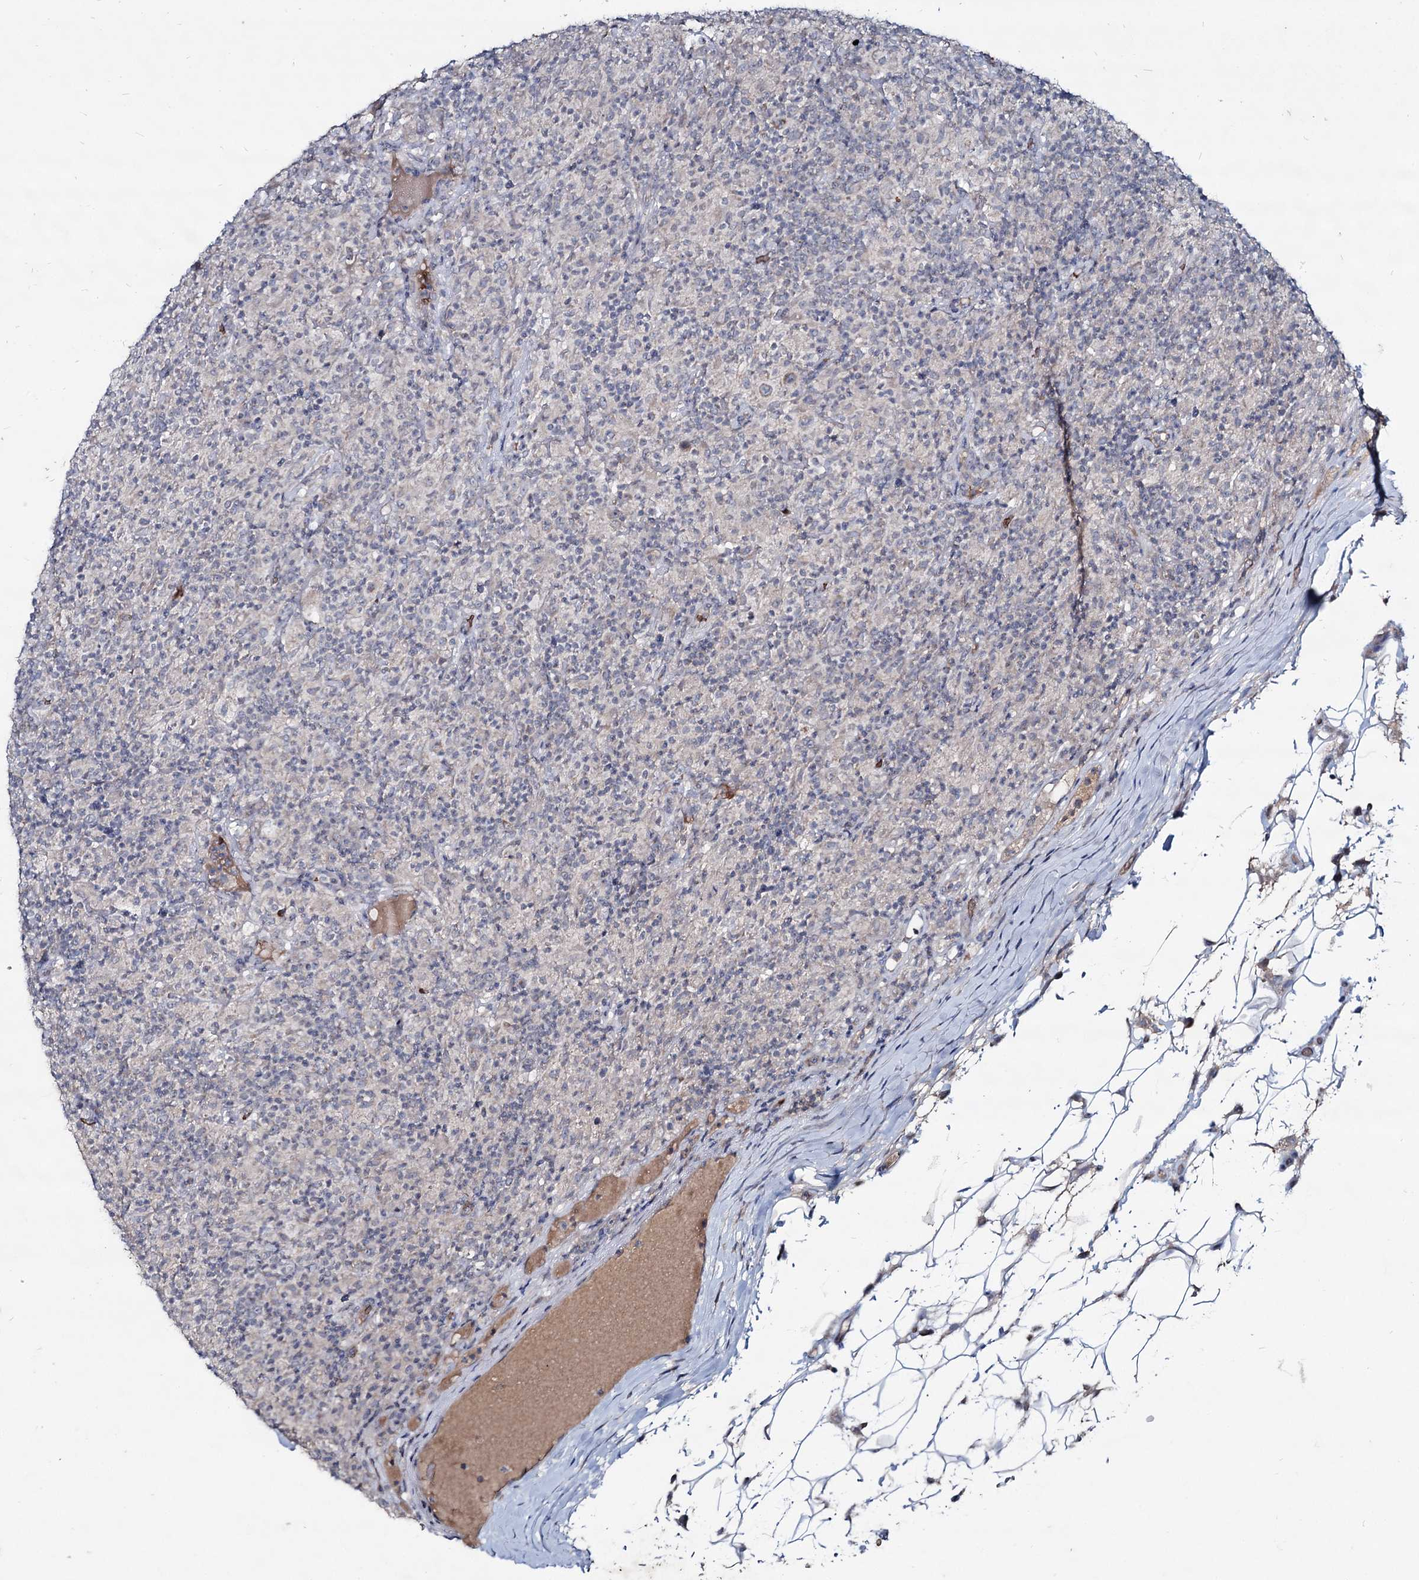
{"staining": {"intensity": "negative", "quantity": "none", "location": "none"}, "tissue": "lymphoma", "cell_type": "Tumor cells", "image_type": "cancer", "snomed": [{"axis": "morphology", "description": "Hodgkin's disease, NOS"}, {"axis": "topography", "description": "Lymph node"}], "caption": "The immunohistochemistry image has no significant staining in tumor cells of Hodgkin's disease tissue.", "gene": "RNF6", "patient": {"sex": "male", "age": 70}}